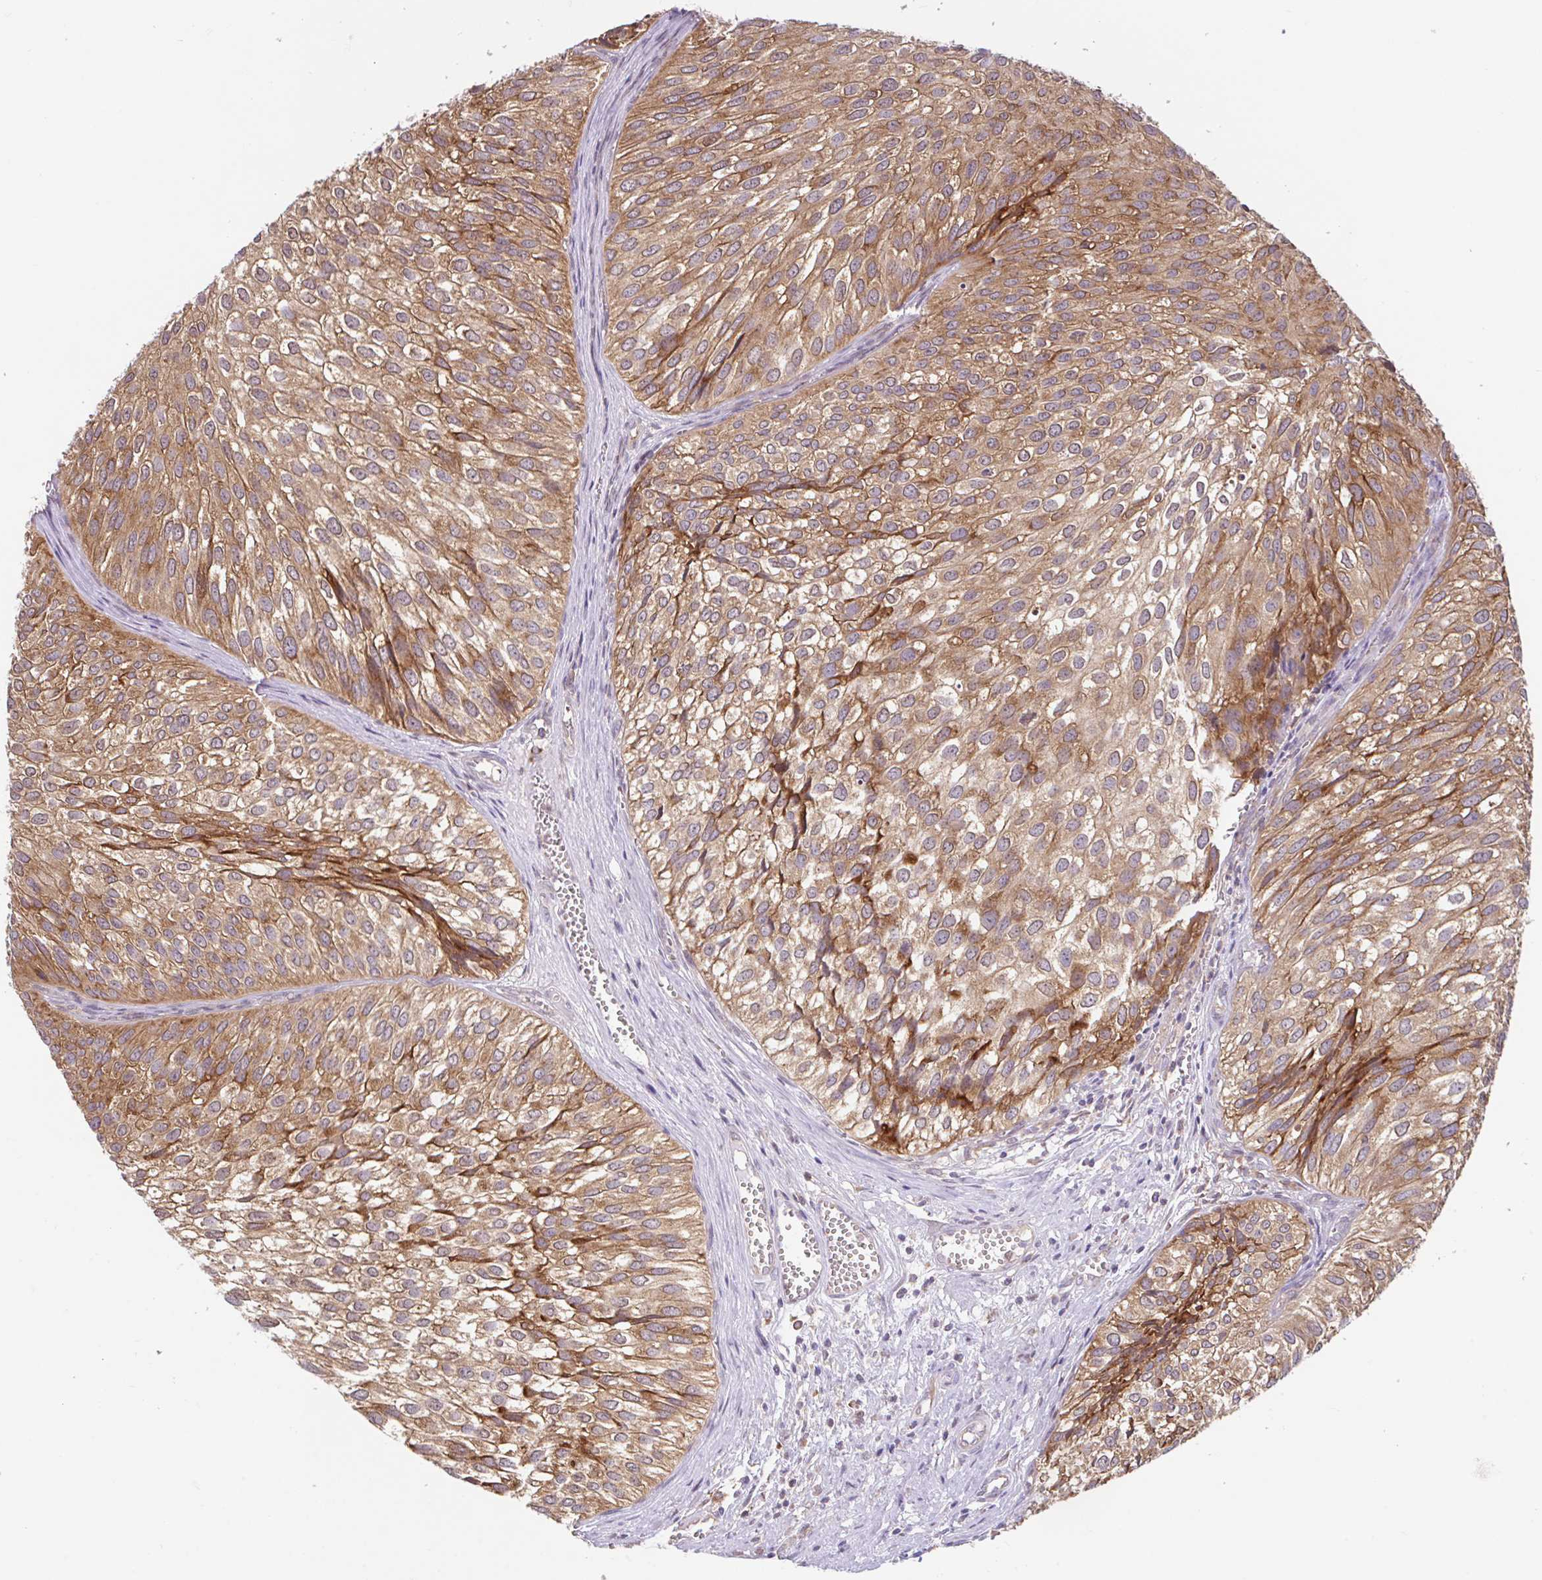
{"staining": {"intensity": "moderate", "quantity": ">75%", "location": "cytoplasmic/membranous"}, "tissue": "urothelial cancer", "cell_type": "Tumor cells", "image_type": "cancer", "snomed": [{"axis": "morphology", "description": "Urothelial carcinoma, Low grade"}, {"axis": "topography", "description": "Urinary bladder"}], "caption": "Immunohistochemical staining of human urothelial cancer demonstrates medium levels of moderate cytoplasmic/membranous staining in about >75% of tumor cells.", "gene": "RALBP1", "patient": {"sex": "male", "age": 91}}